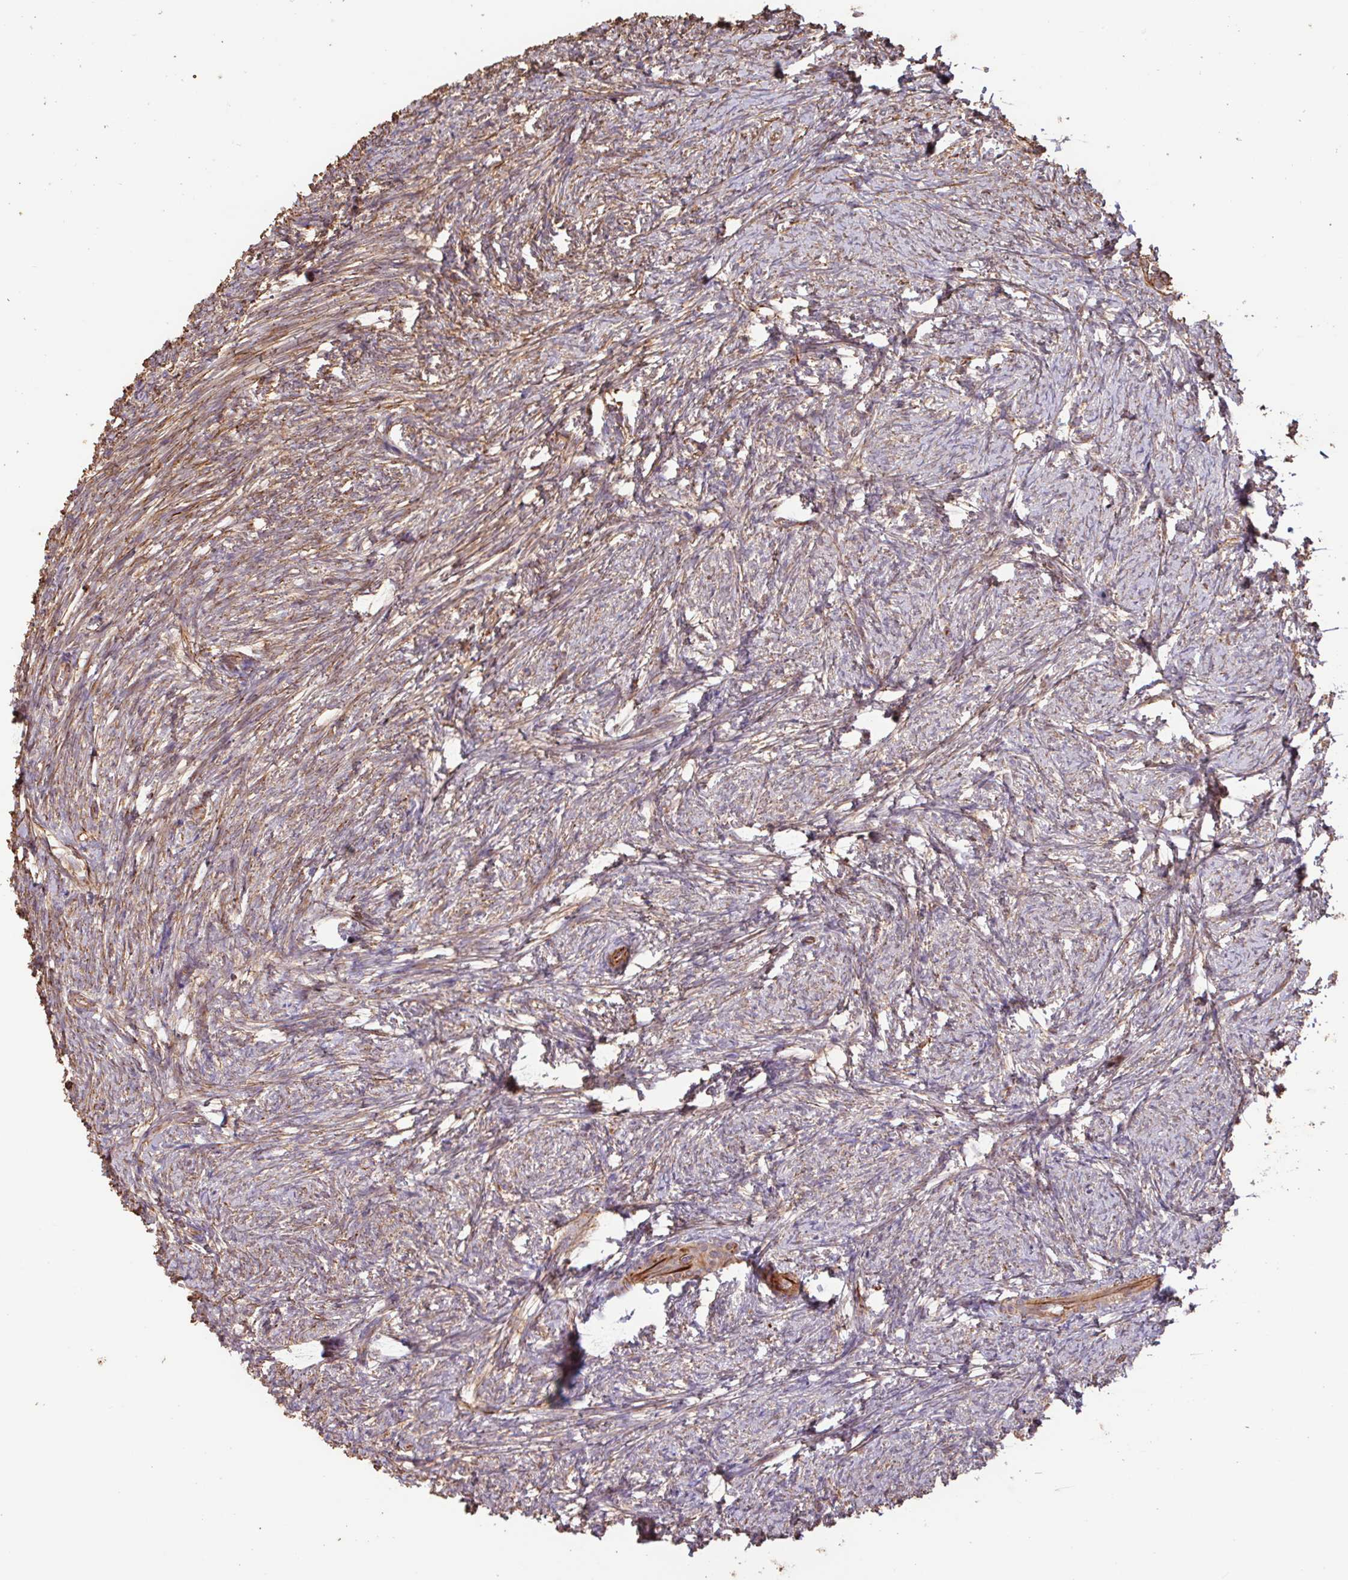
{"staining": {"intensity": "moderate", "quantity": ">75%", "location": "cytoplasmic/membranous"}, "tissue": "ovary", "cell_type": "Ovarian stroma cells", "image_type": "normal", "snomed": [{"axis": "morphology", "description": "Normal tissue, NOS"}, {"axis": "topography", "description": "Ovary"}], "caption": "High-power microscopy captured an immunohistochemistry (IHC) image of unremarkable ovary, revealing moderate cytoplasmic/membranous positivity in approximately >75% of ovarian stroma cells.", "gene": "ZNF790", "patient": {"sex": "female", "age": 41}}